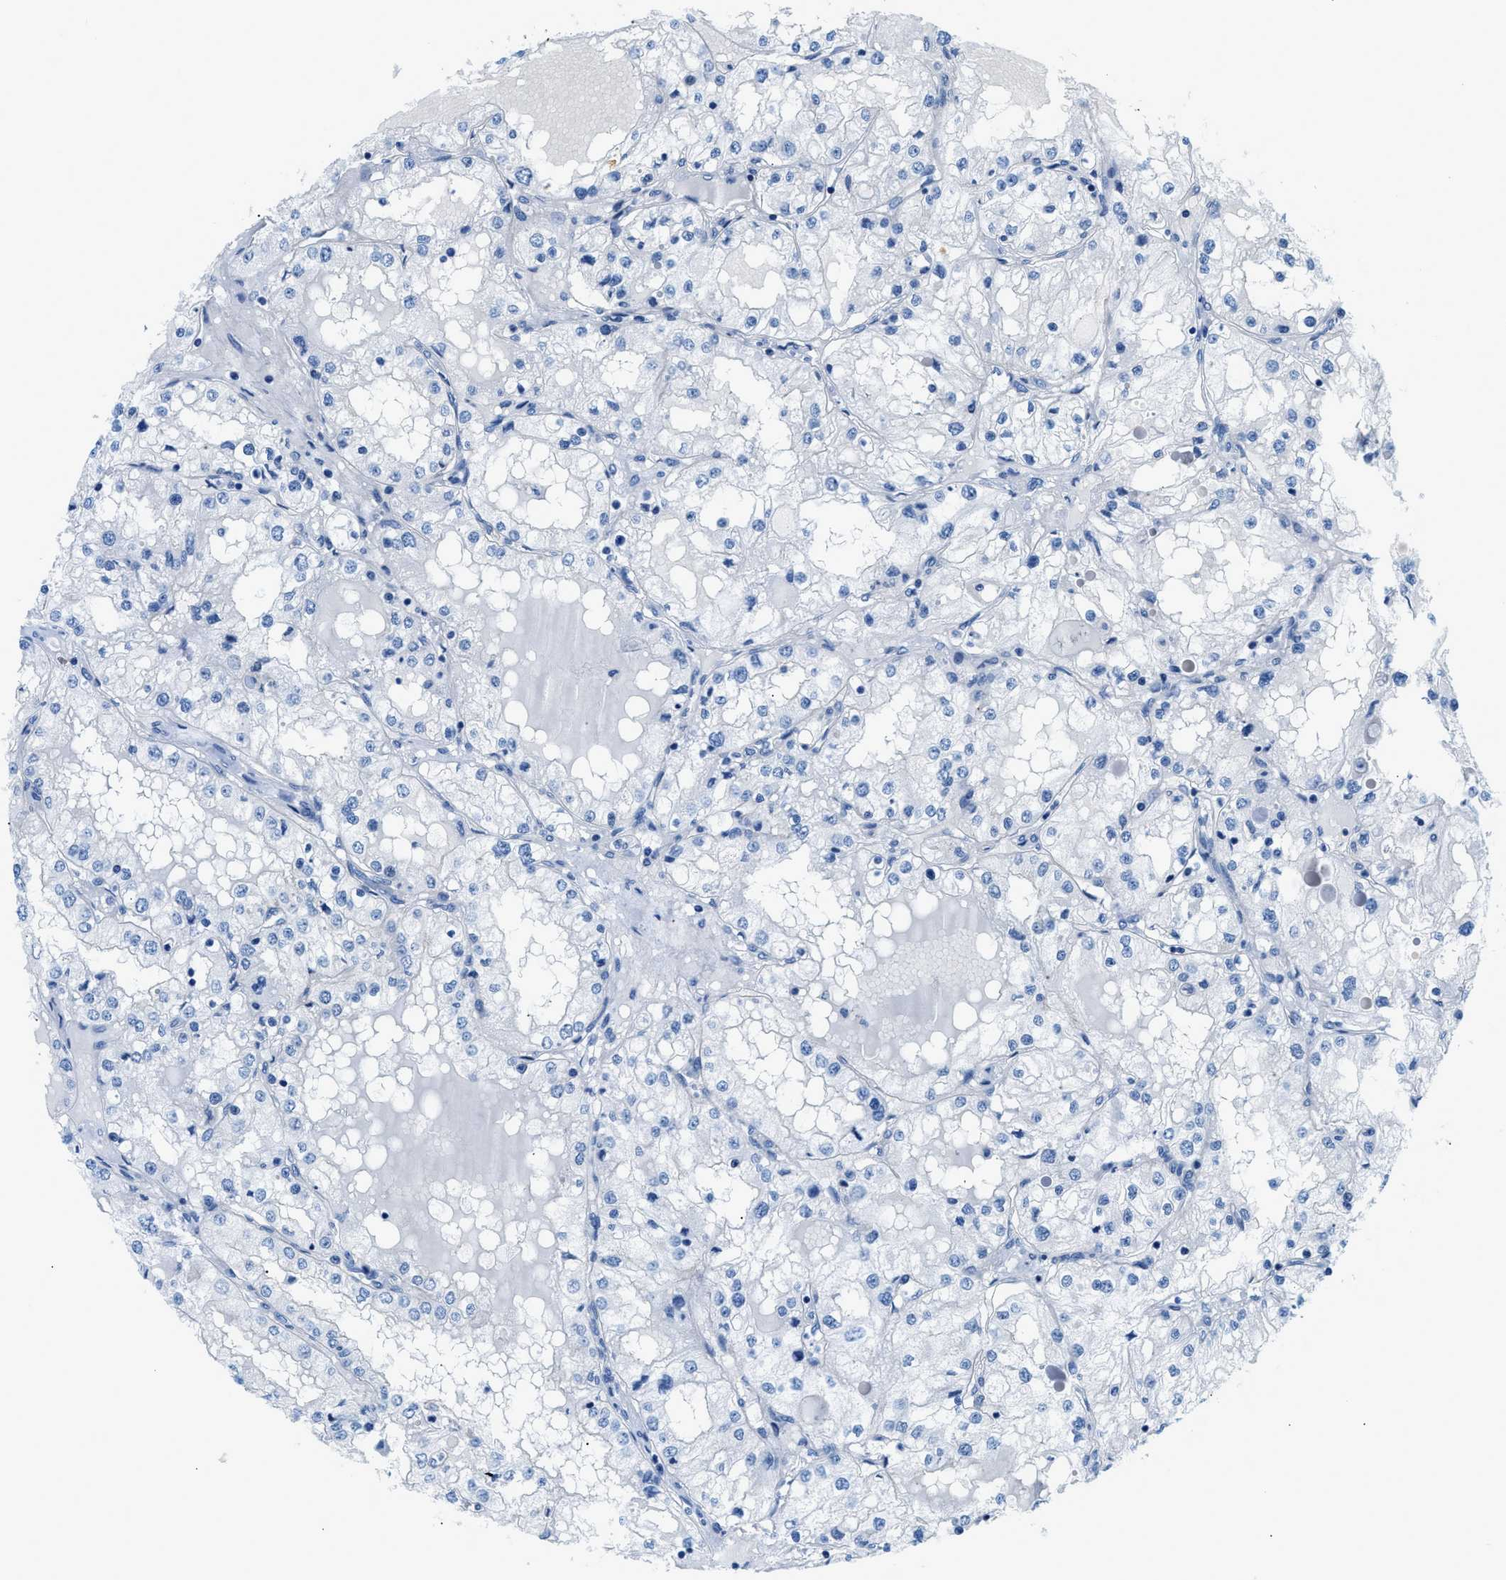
{"staining": {"intensity": "negative", "quantity": "none", "location": "none"}, "tissue": "renal cancer", "cell_type": "Tumor cells", "image_type": "cancer", "snomed": [{"axis": "morphology", "description": "Adenocarcinoma, NOS"}, {"axis": "topography", "description": "Kidney"}], "caption": "This is an immunohistochemistry (IHC) image of renal adenocarcinoma. There is no expression in tumor cells.", "gene": "FDCSP", "patient": {"sex": "male", "age": 68}}